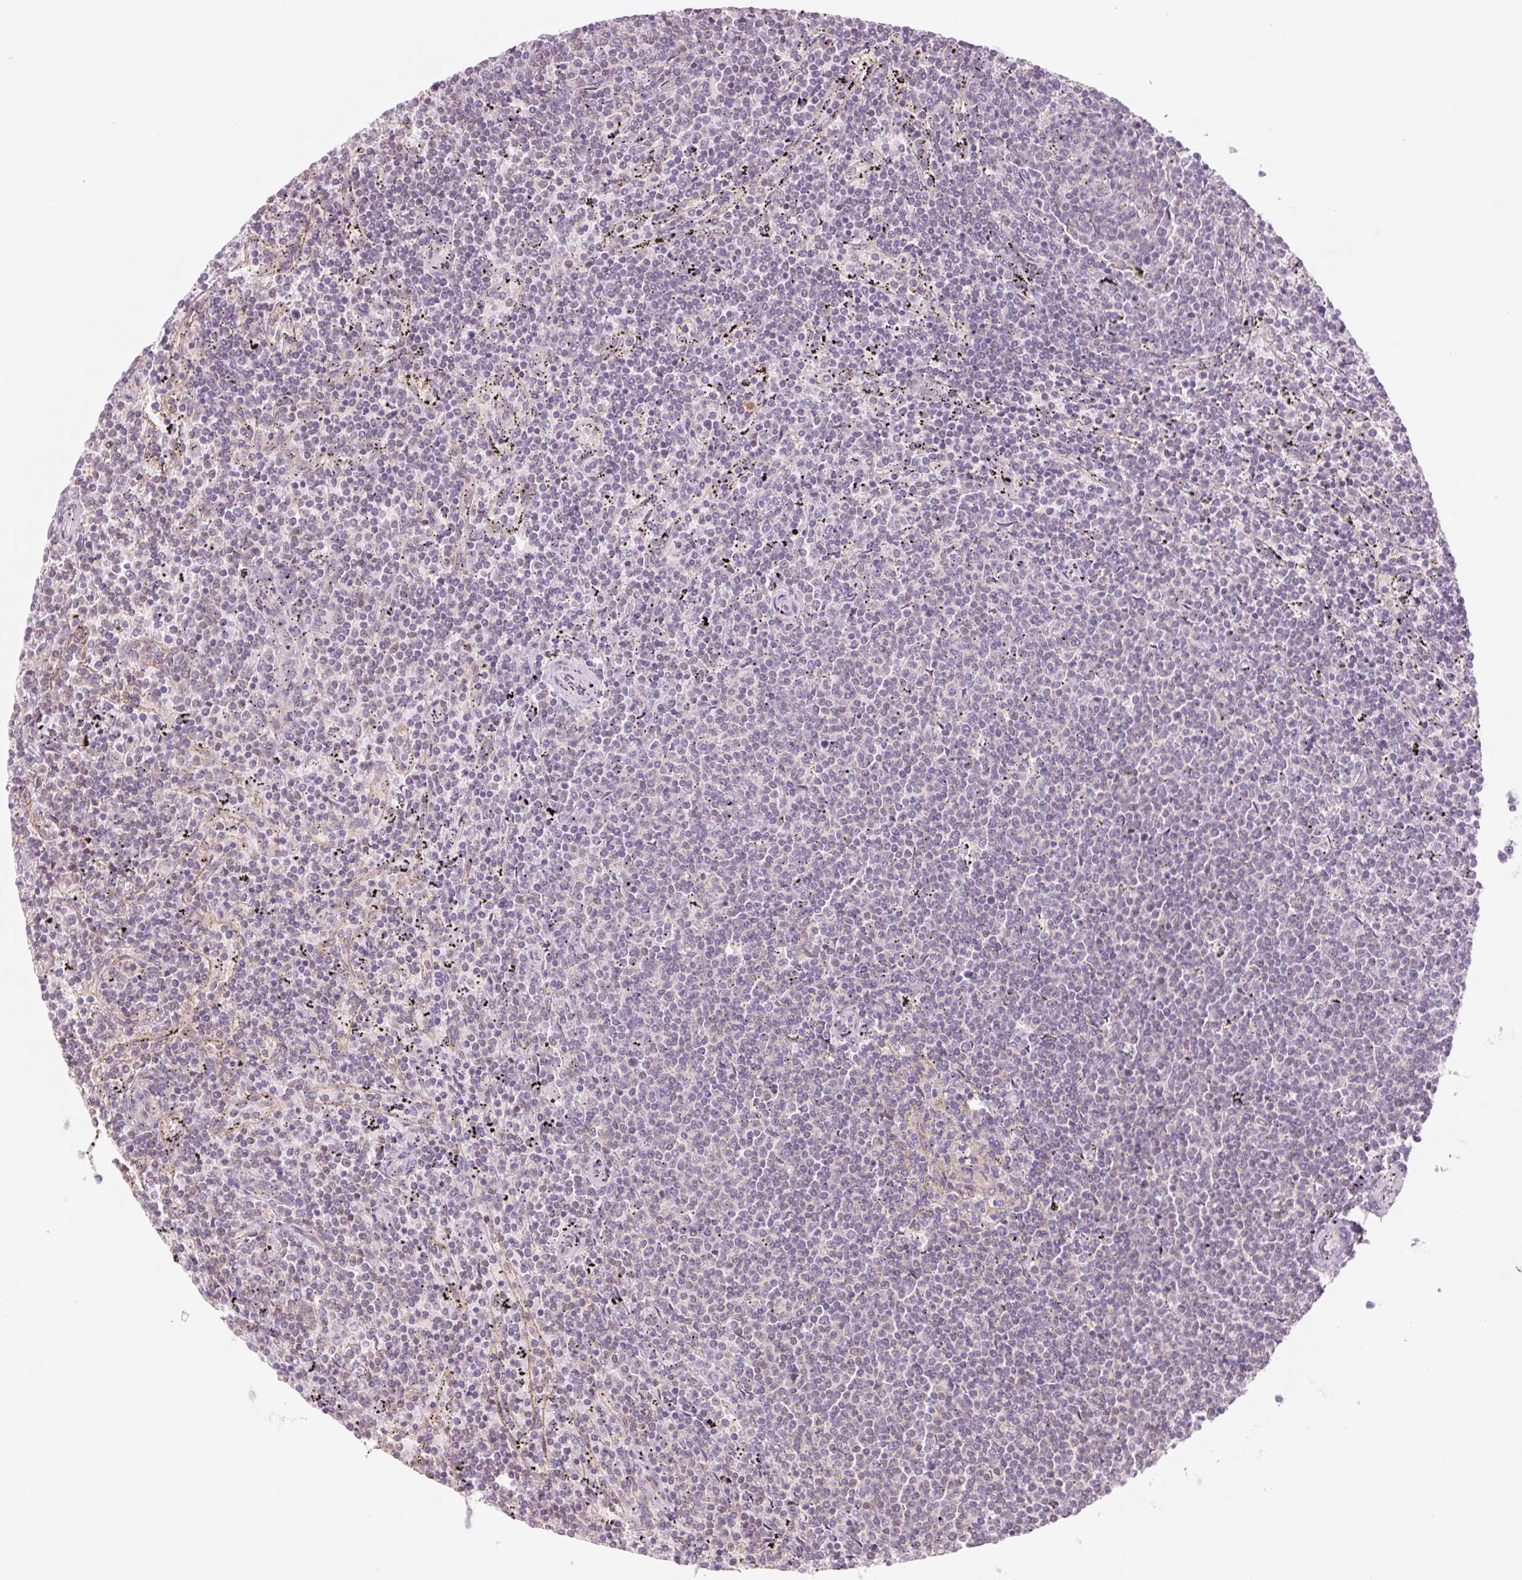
{"staining": {"intensity": "negative", "quantity": "none", "location": "none"}, "tissue": "lymphoma", "cell_type": "Tumor cells", "image_type": "cancer", "snomed": [{"axis": "morphology", "description": "Malignant lymphoma, non-Hodgkin's type, Low grade"}, {"axis": "topography", "description": "Spleen"}], "caption": "A micrograph of human lymphoma is negative for staining in tumor cells.", "gene": "NLRP5", "patient": {"sex": "female", "age": 50}}